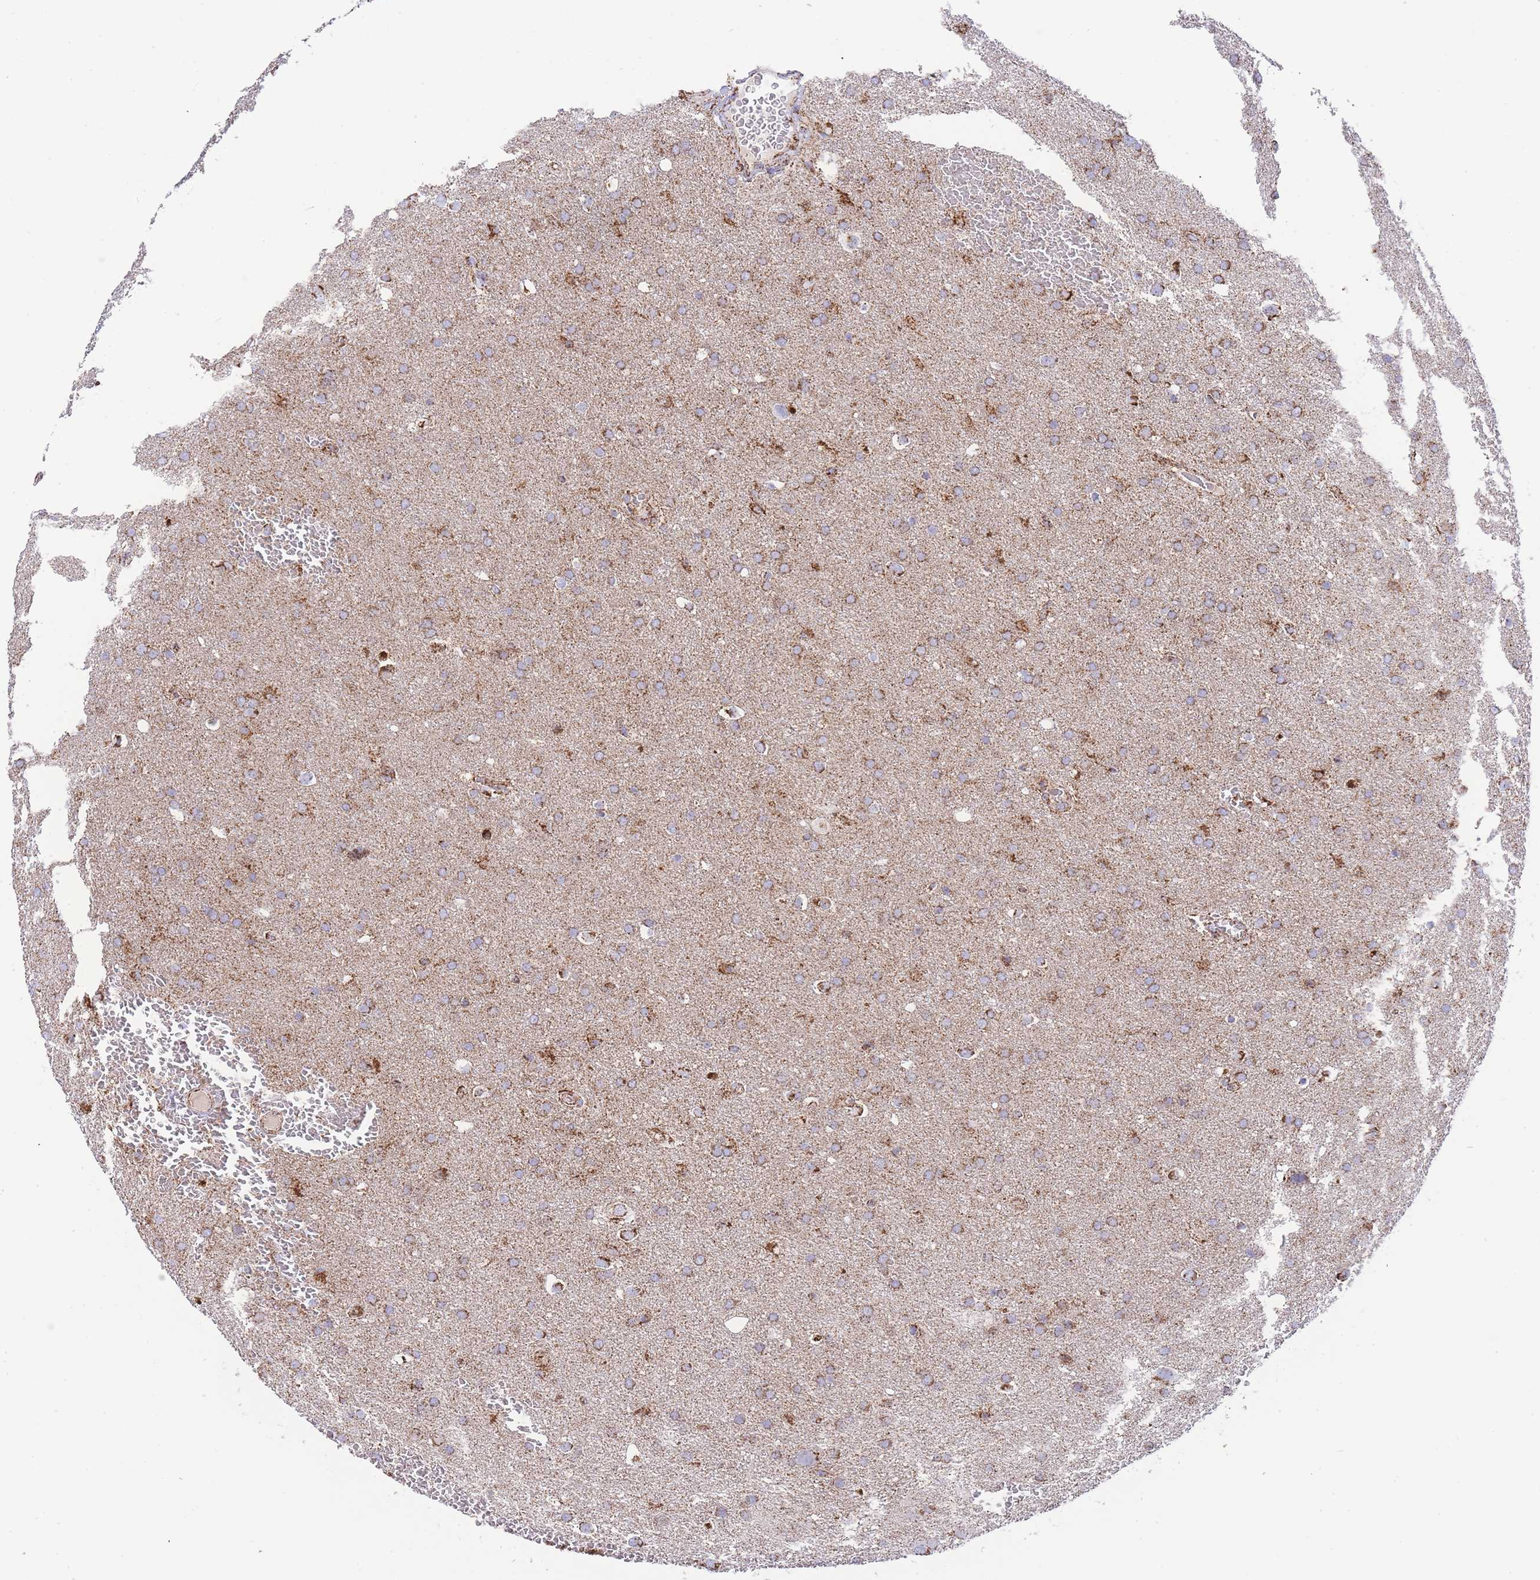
{"staining": {"intensity": "strong", "quantity": "25%-75%", "location": "cytoplasmic/membranous"}, "tissue": "glioma", "cell_type": "Tumor cells", "image_type": "cancer", "snomed": [{"axis": "morphology", "description": "Glioma, malignant, Low grade"}, {"axis": "topography", "description": "Brain"}], "caption": "Human malignant low-grade glioma stained with a protein marker displays strong staining in tumor cells.", "gene": "GSTM1", "patient": {"sex": "female", "age": 32}}